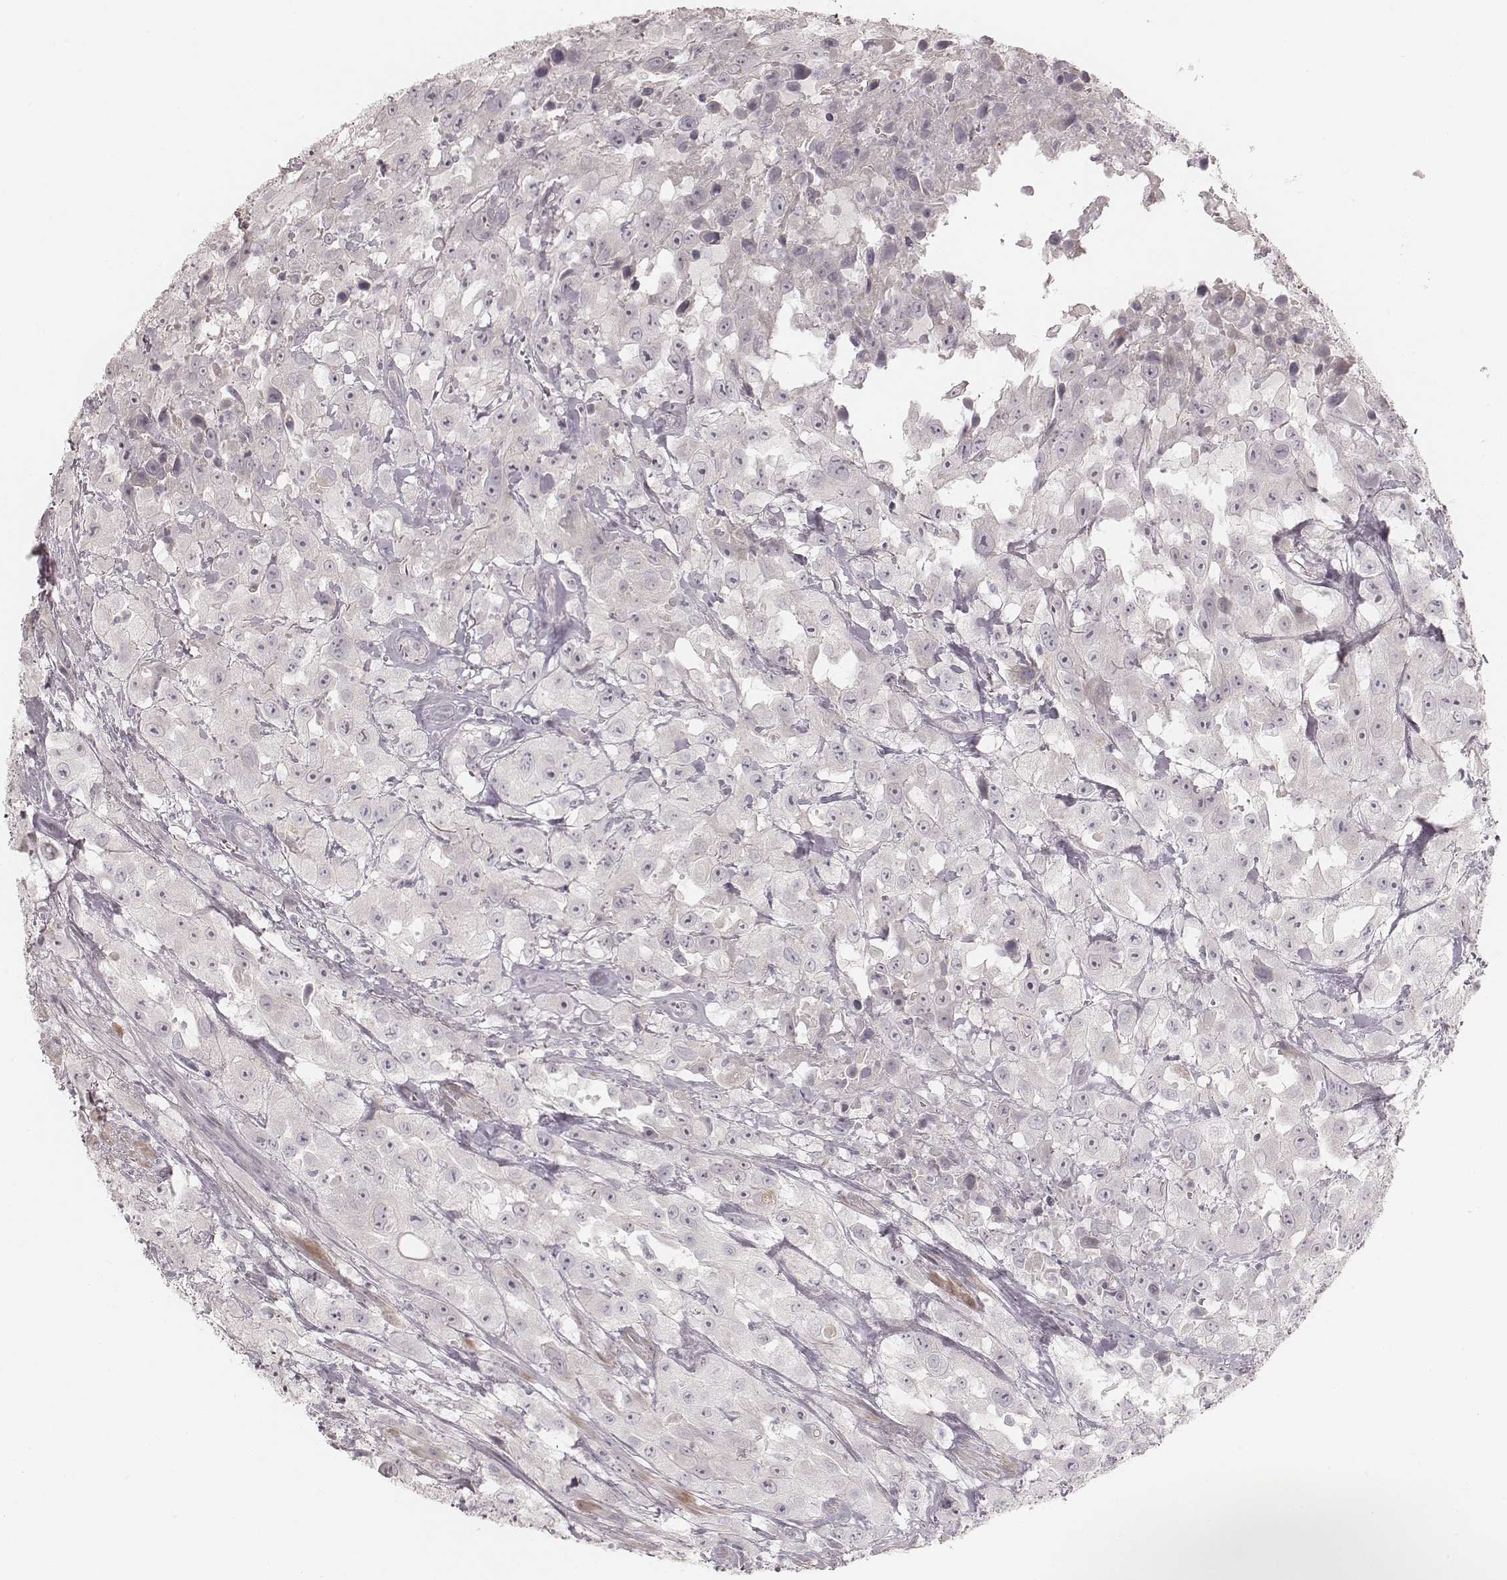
{"staining": {"intensity": "negative", "quantity": "none", "location": "none"}, "tissue": "urothelial cancer", "cell_type": "Tumor cells", "image_type": "cancer", "snomed": [{"axis": "morphology", "description": "Urothelial carcinoma, High grade"}, {"axis": "topography", "description": "Urinary bladder"}], "caption": "This is an immunohistochemistry (IHC) histopathology image of urothelial carcinoma (high-grade). There is no positivity in tumor cells.", "gene": "SPATA24", "patient": {"sex": "male", "age": 79}}